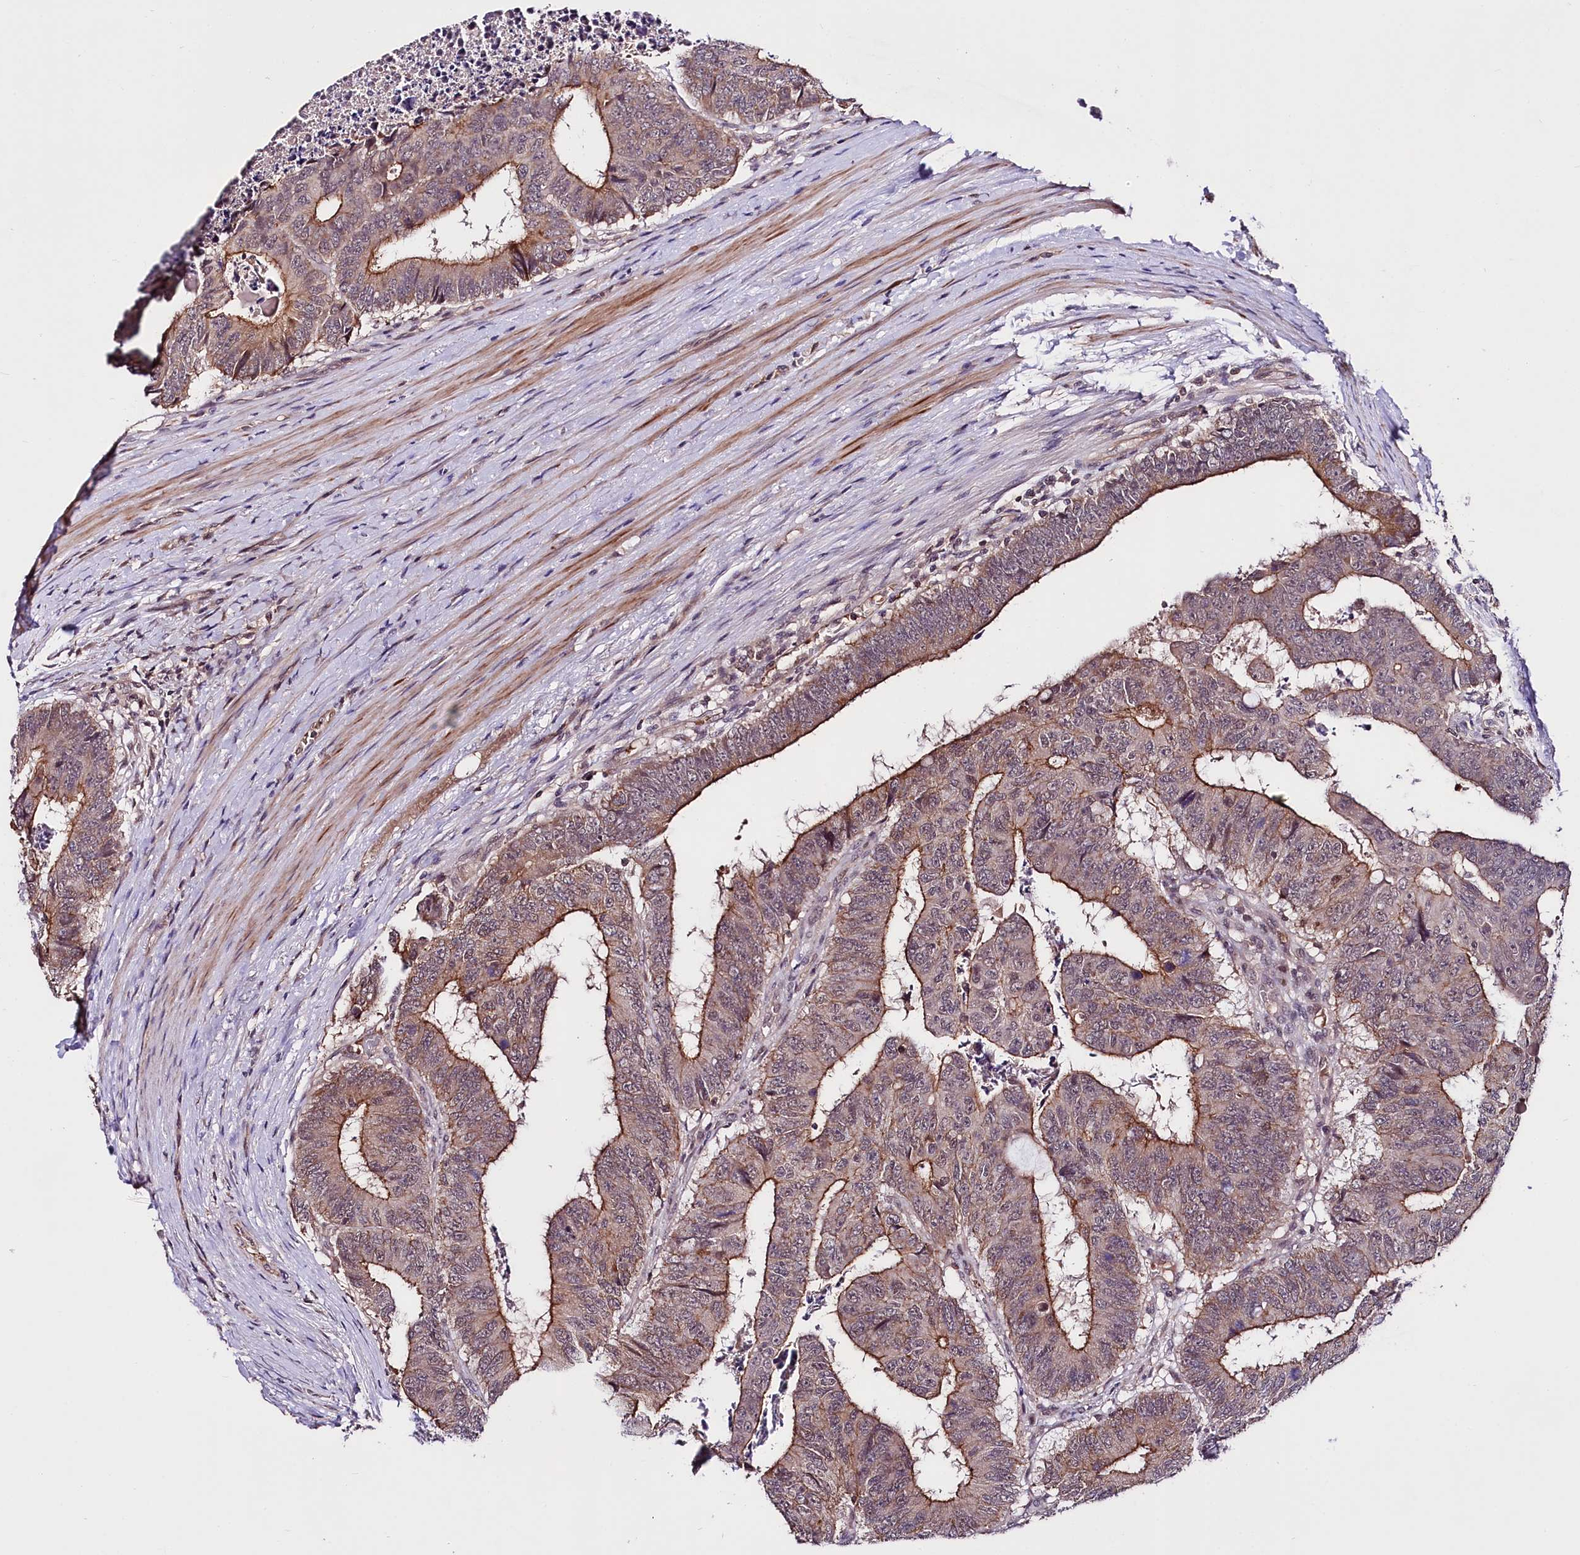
{"staining": {"intensity": "moderate", "quantity": ">75%", "location": "cytoplasmic/membranous"}, "tissue": "colorectal cancer", "cell_type": "Tumor cells", "image_type": "cancer", "snomed": [{"axis": "morphology", "description": "Adenocarcinoma, NOS"}, {"axis": "topography", "description": "Rectum"}], "caption": "A medium amount of moderate cytoplasmic/membranous staining is present in approximately >75% of tumor cells in colorectal cancer tissue.", "gene": "TAFAZZIN", "patient": {"sex": "male", "age": 84}}